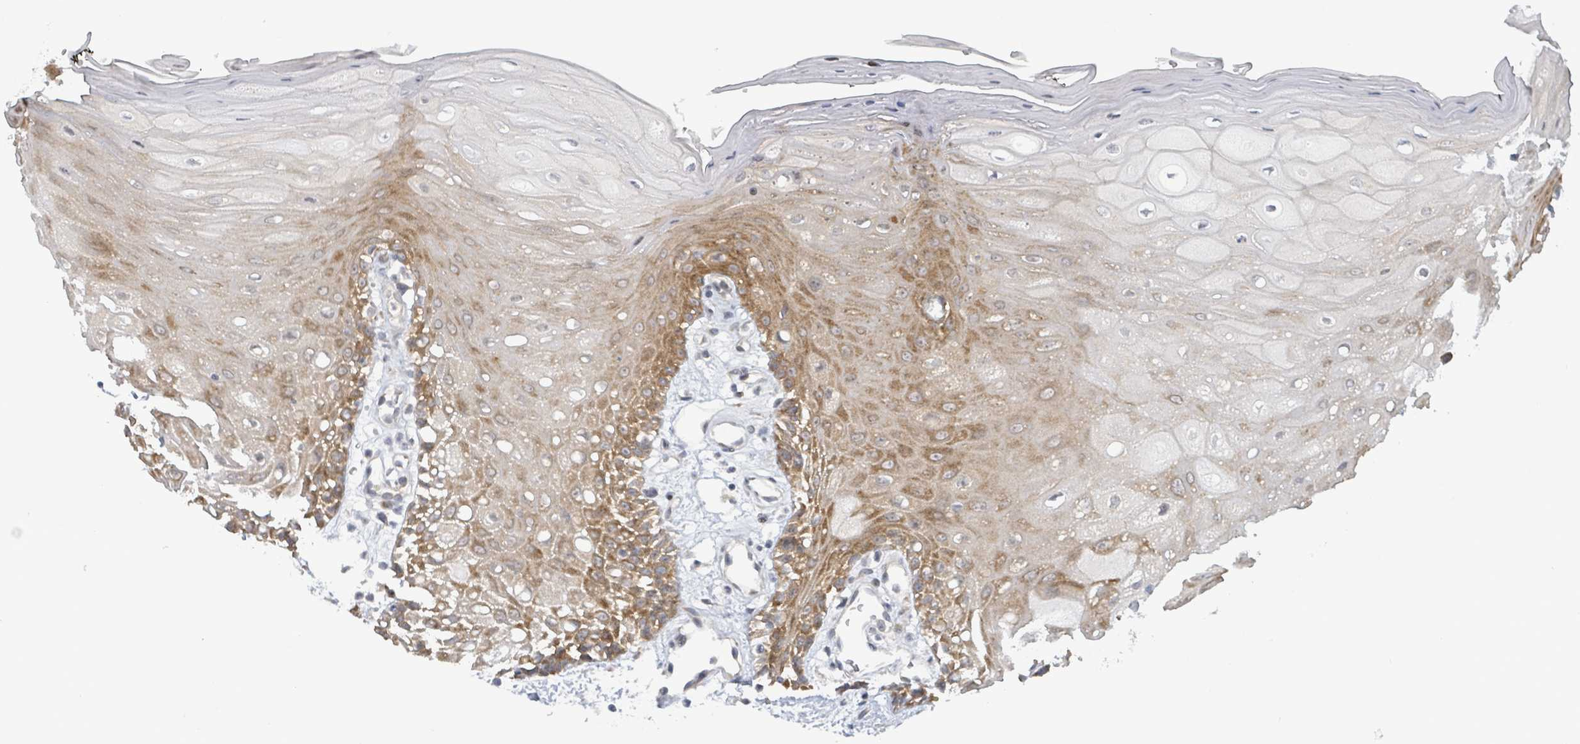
{"staining": {"intensity": "strong", "quantity": "25%-75%", "location": "cytoplasmic/membranous"}, "tissue": "oral mucosa", "cell_type": "Squamous epithelial cells", "image_type": "normal", "snomed": [{"axis": "morphology", "description": "Normal tissue, NOS"}, {"axis": "topography", "description": "Oral tissue"}, {"axis": "topography", "description": "Tounge, NOS"}], "caption": "IHC image of benign oral mucosa: oral mucosa stained using immunohistochemistry (IHC) demonstrates high levels of strong protein expression localized specifically in the cytoplasmic/membranous of squamous epithelial cells, appearing as a cytoplasmic/membranous brown color.", "gene": "RPL32", "patient": {"sex": "female", "age": 59}}